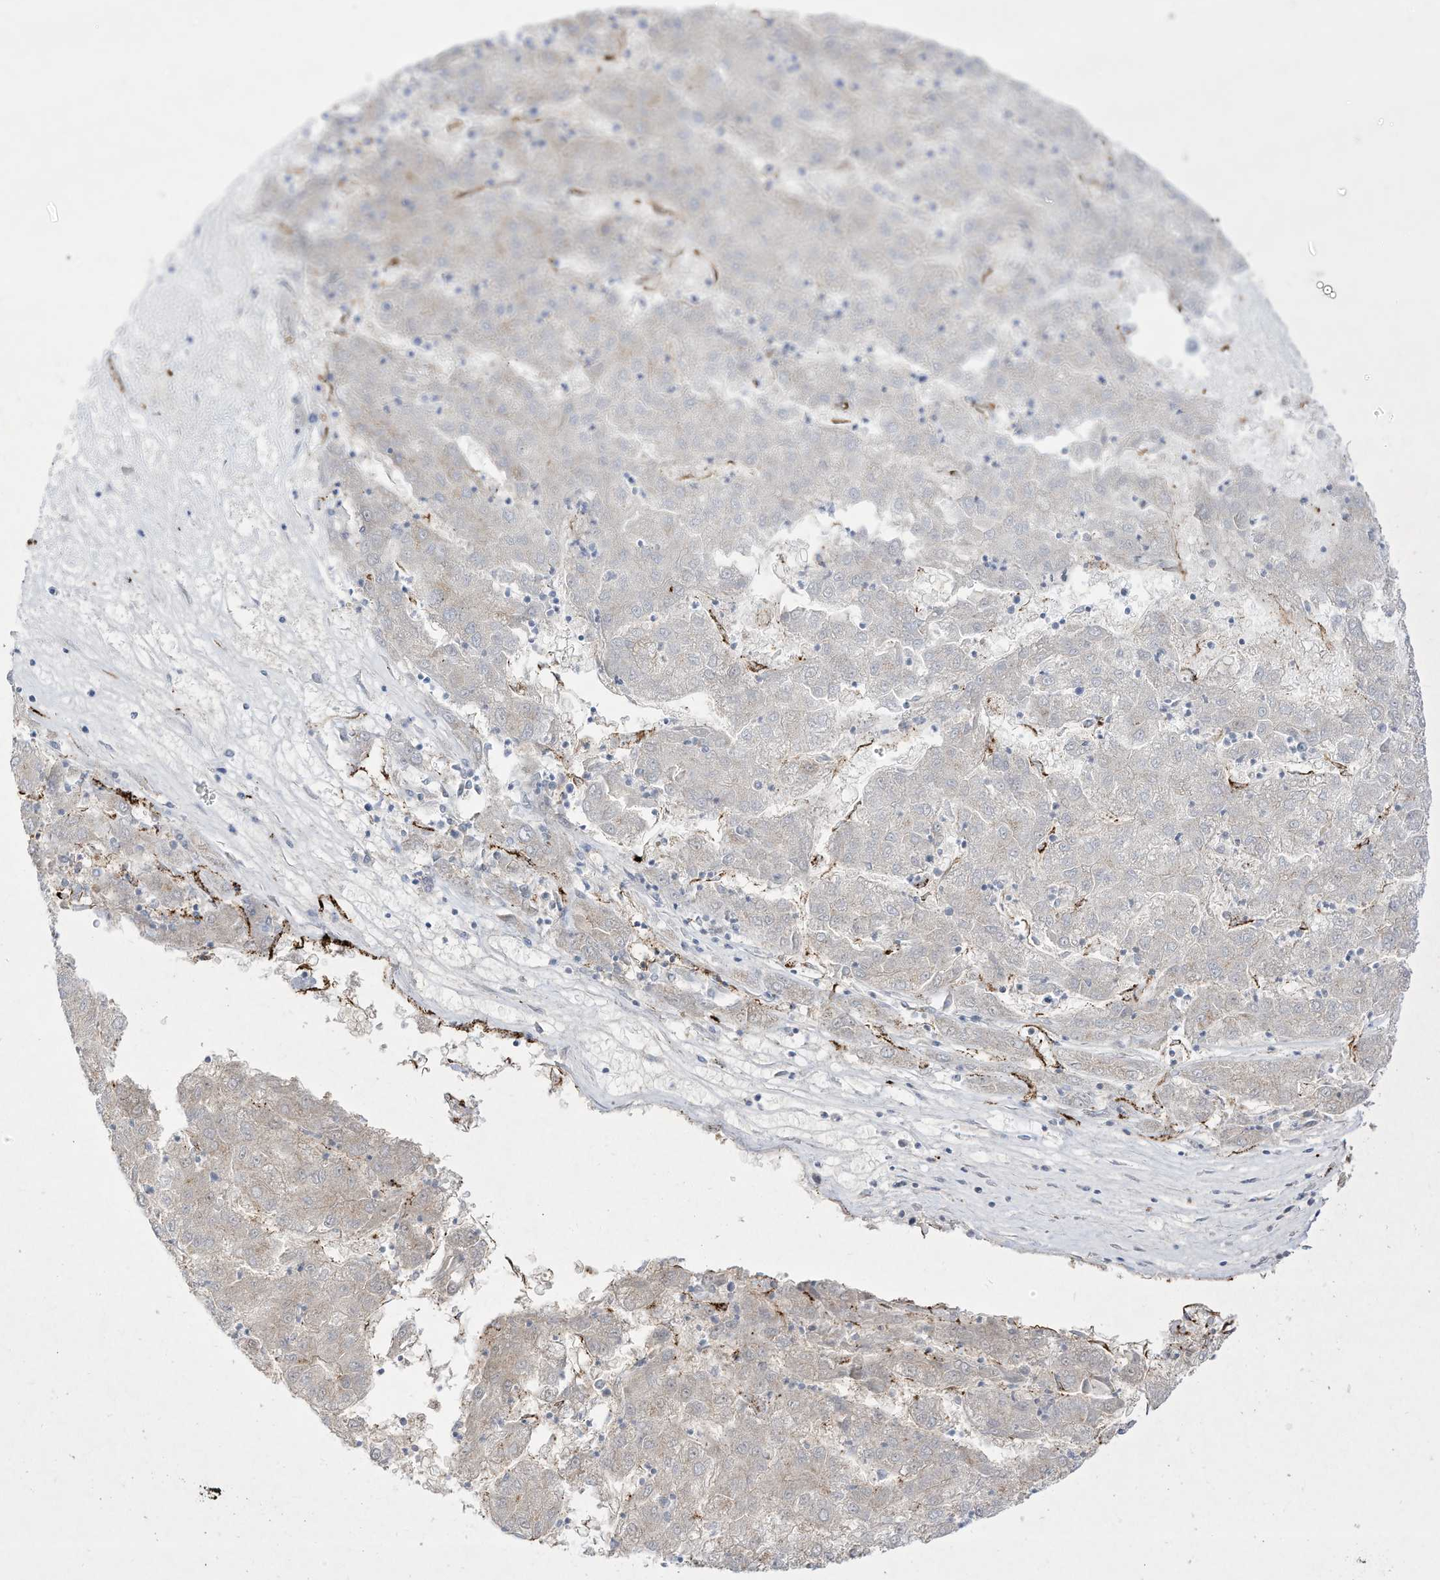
{"staining": {"intensity": "negative", "quantity": "none", "location": "none"}, "tissue": "liver cancer", "cell_type": "Tumor cells", "image_type": "cancer", "snomed": [{"axis": "morphology", "description": "Carcinoma, Hepatocellular, NOS"}, {"axis": "topography", "description": "Liver"}], "caption": "This histopathology image is of liver cancer stained with immunohistochemistry to label a protein in brown with the nuclei are counter-stained blue. There is no expression in tumor cells. (Brightfield microscopy of DAB immunohistochemistry (IHC) at high magnification).", "gene": "ZGRF1", "patient": {"sex": "male", "age": 72}}